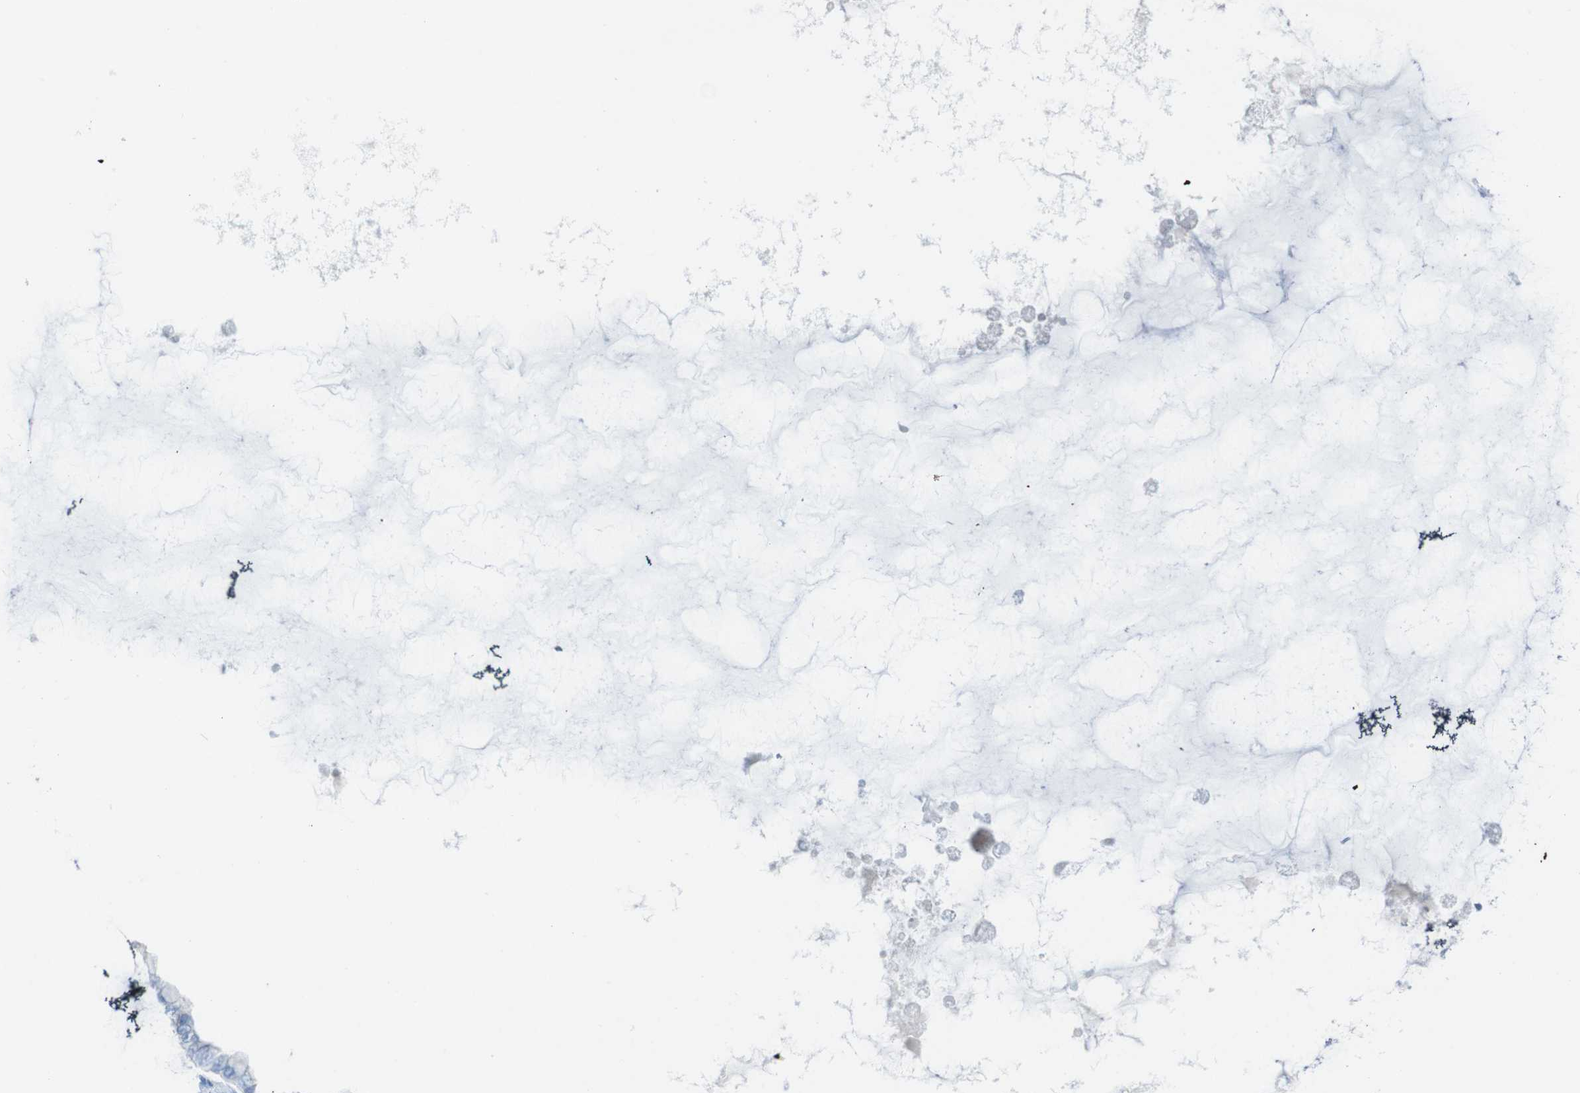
{"staining": {"intensity": "negative", "quantity": "none", "location": "none"}, "tissue": "ovarian cancer", "cell_type": "Tumor cells", "image_type": "cancer", "snomed": [{"axis": "morphology", "description": "Cystadenocarcinoma, mucinous, NOS"}, {"axis": "topography", "description": "Ovary"}], "caption": "Image shows no protein positivity in tumor cells of ovarian cancer tissue.", "gene": "IGSF8", "patient": {"sex": "female", "age": 80}}